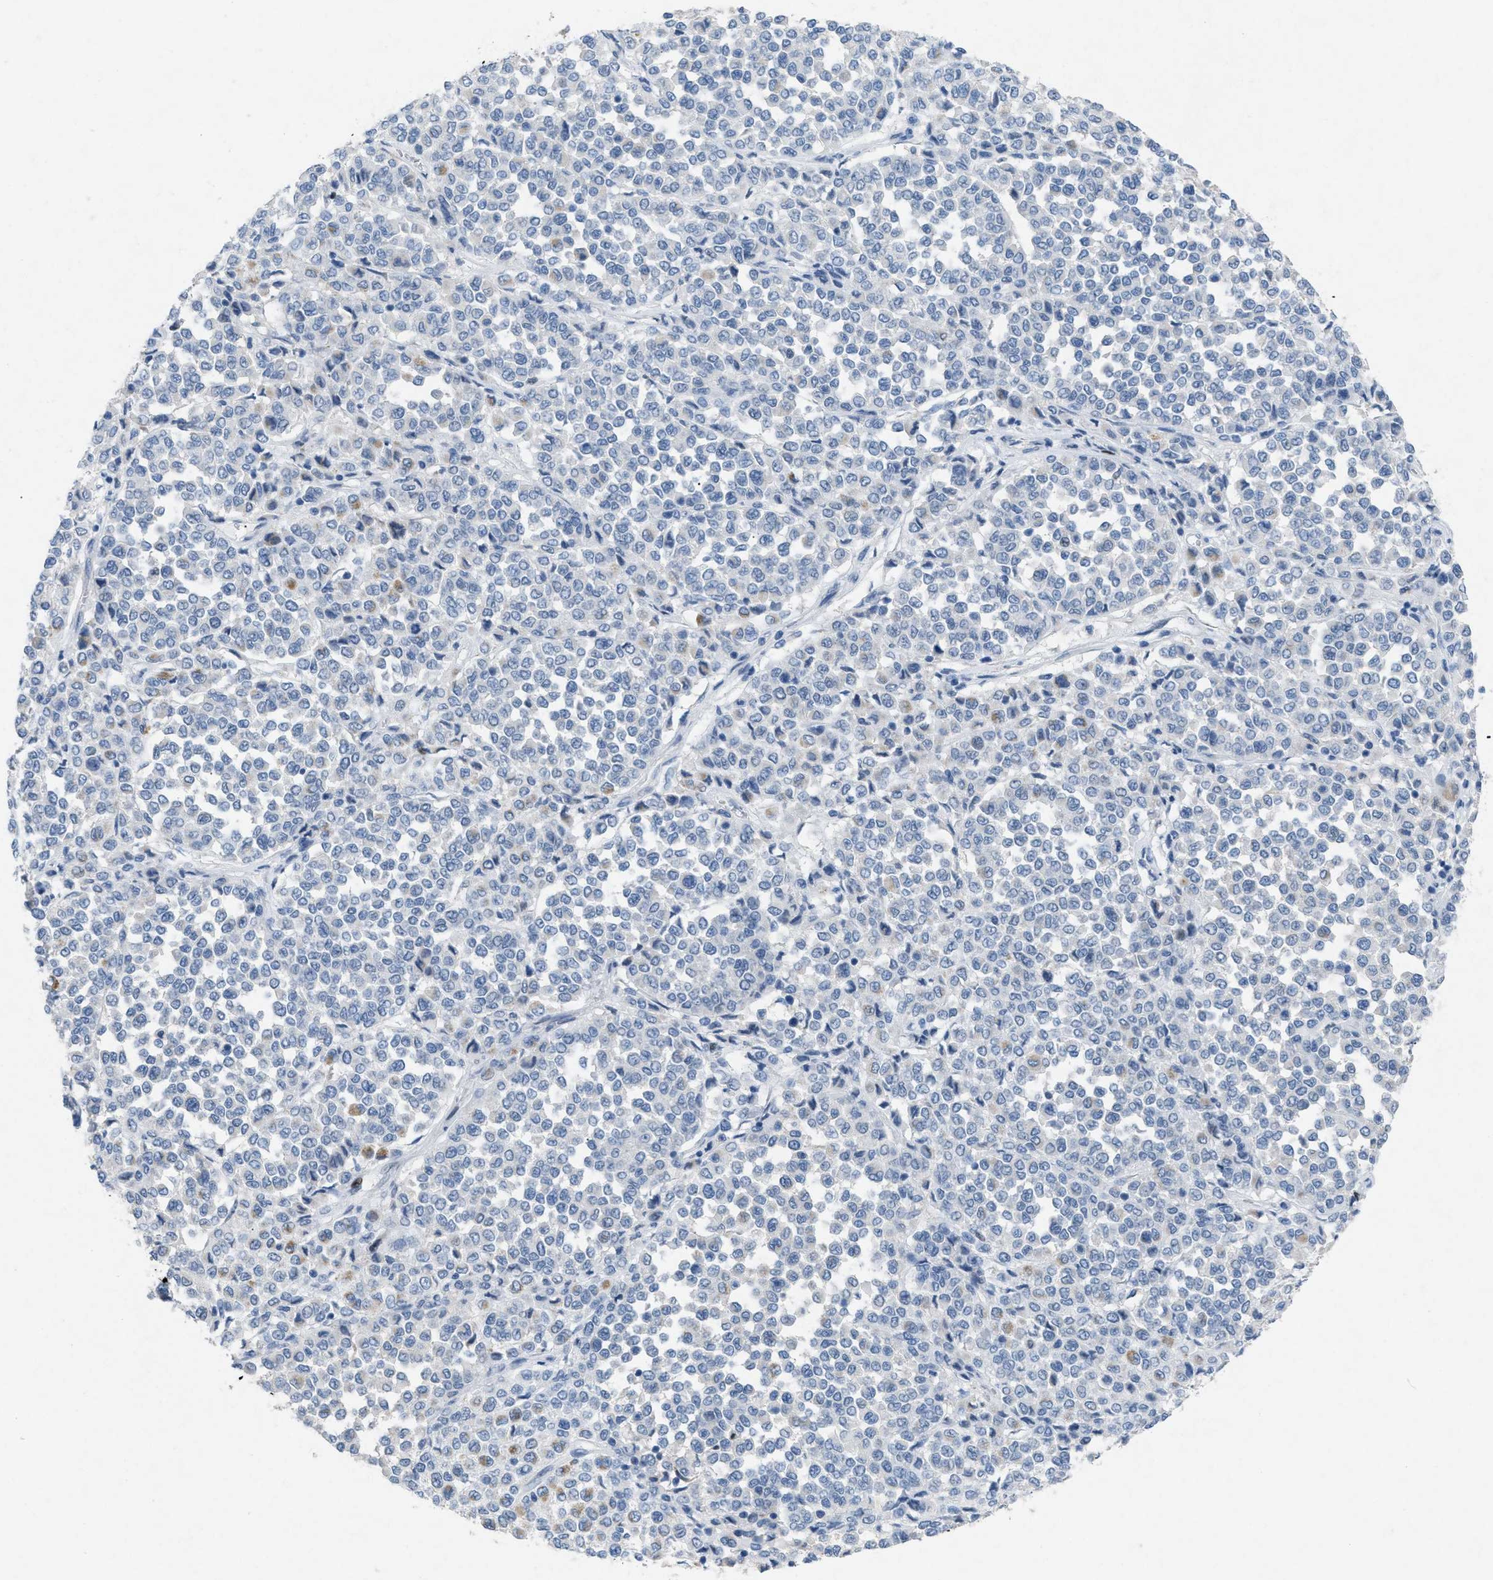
{"staining": {"intensity": "negative", "quantity": "none", "location": "none"}, "tissue": "melanoma", "cell_type": "Tumor cells", "image_type": "cancer", "snomed": [{"axis": "morphology", "description": "Malignant melanoma, Metastatic site"}, {"axis": "topography", "description": "Pancreas"}], "caption": "Tumor cells are negative for protein expression in human melanoma.", "gene": "TASOR", "patient": {"sex": "female", "age": 30}}